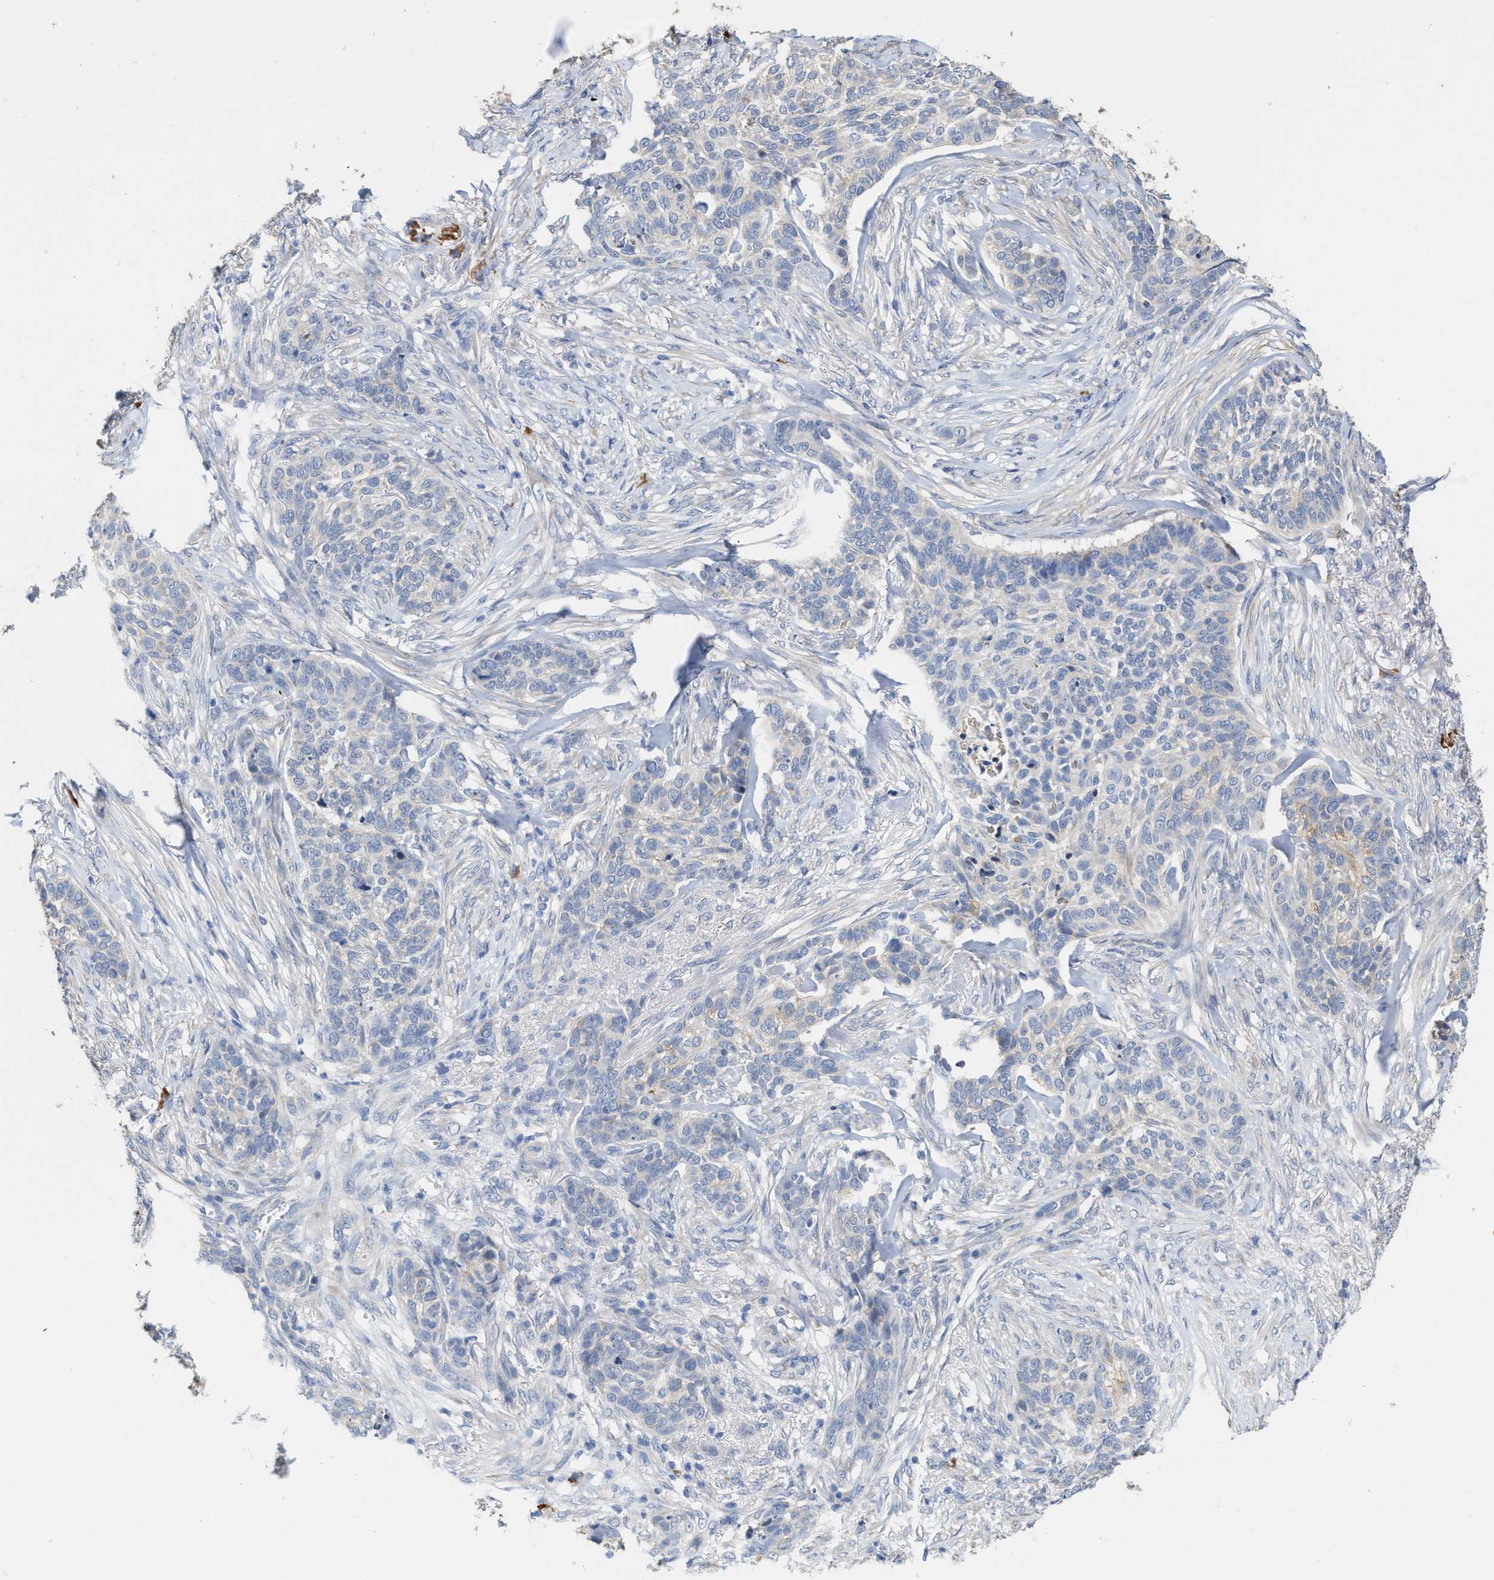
{"staining": {"intensity": "negative", "quantity": "none", "location": "none"}, "tissue": "skin cancer", "cell_type": "Tumor cells", "image_type": "cancer", "snomed": [{"axis": "morphology", "description": "Basal cell carcinoma"}, {"axis": "topography", "description": "Skin"}], "caption": "This is an IHC photomicrograph of human skin basal cell carcinoma. There is no positivity in tumor cells.", "gene": "RYR2", "patient": {"sex": "male", "age": 85}}